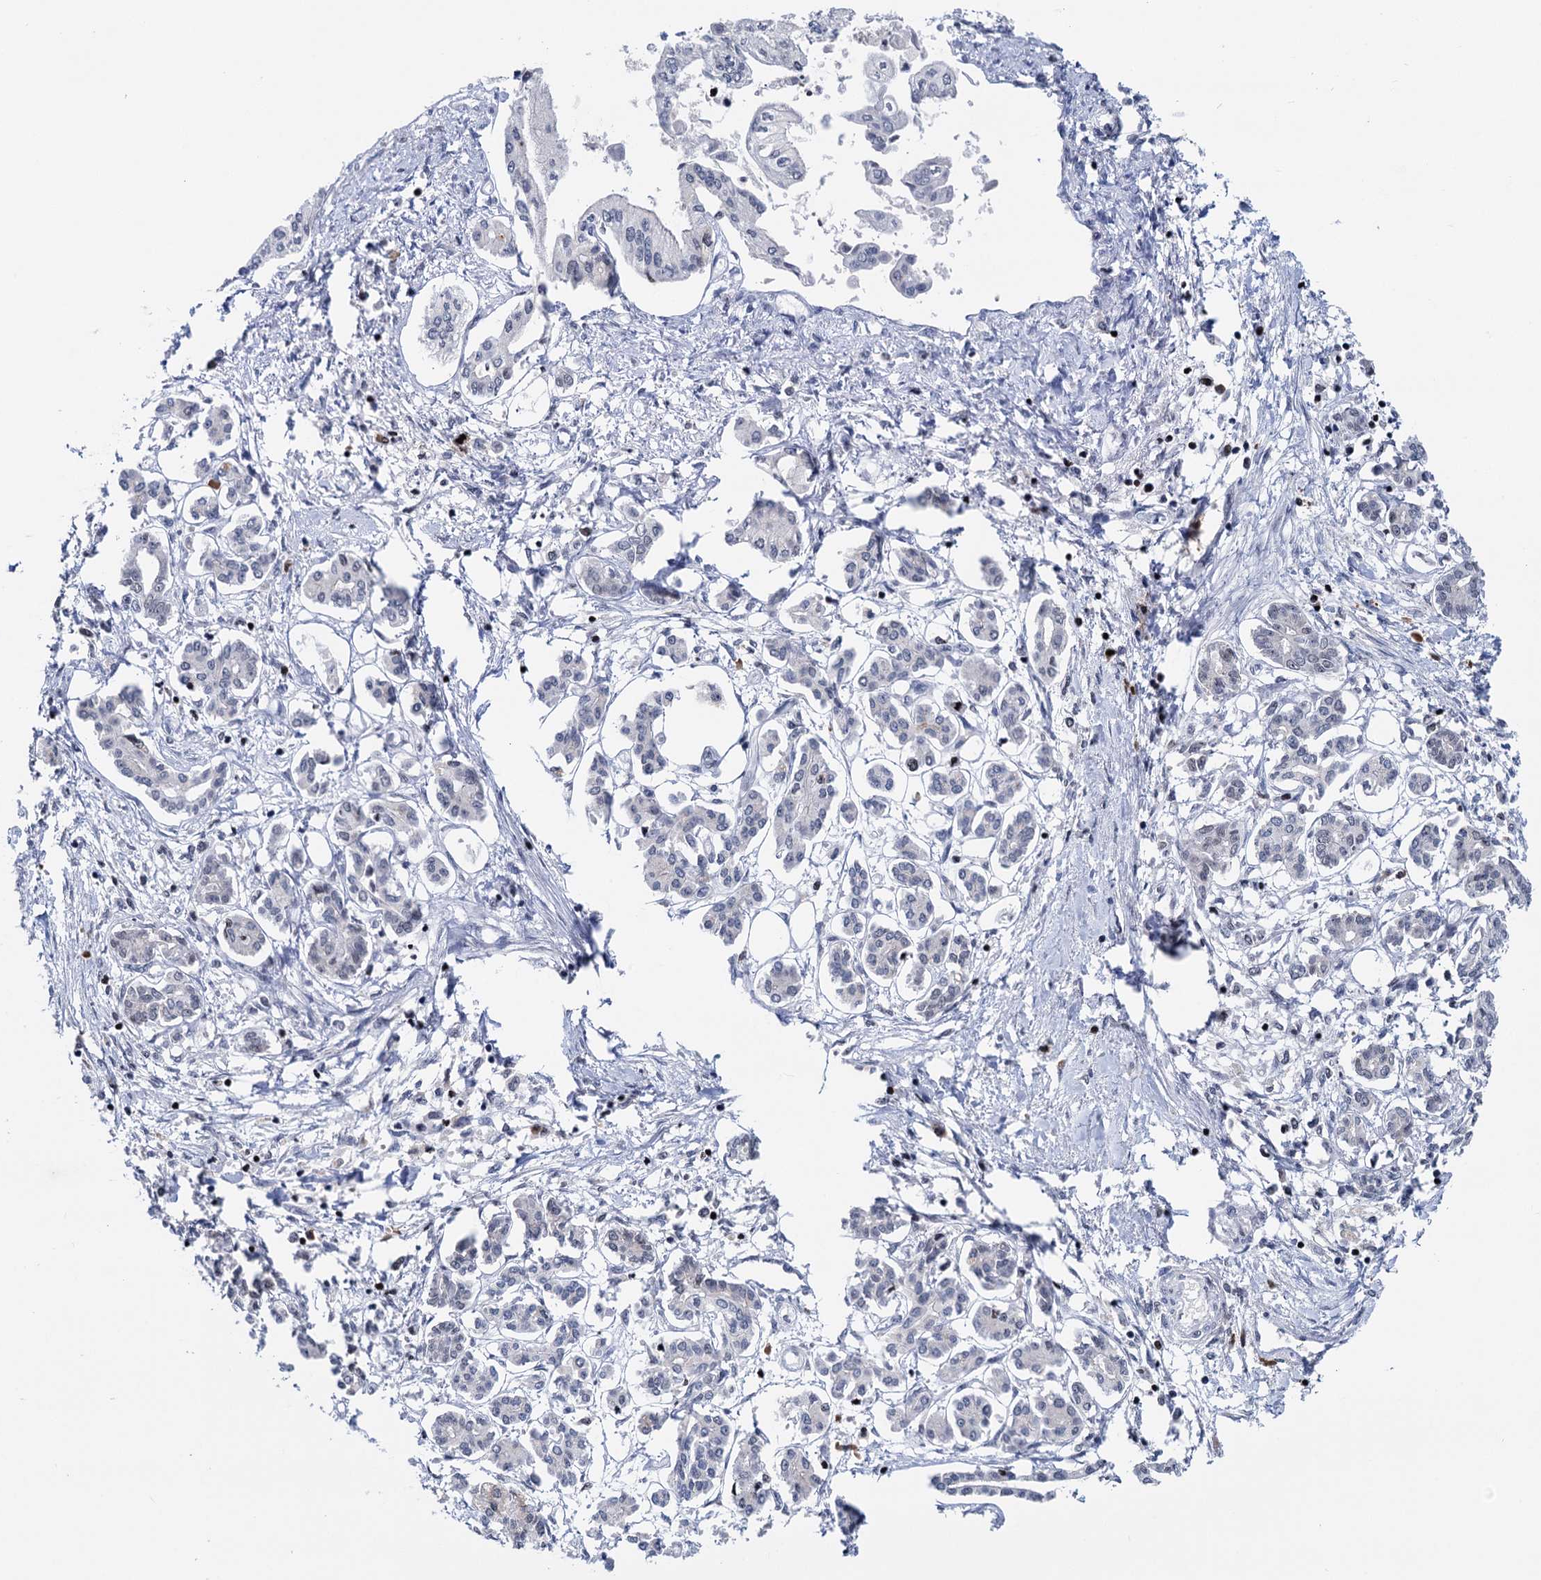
{"staining": {"intensity": "negative", "quantity": "none", "location": "none"}, "tissue": "pancreatic cancer", "cell_type": "Tumor cells", "image_type": "cancer", "snomed": [{"axis": "morphology", "description": "Adenocarcinoma, NOS"}, {"axis": "topography", "description": "Pancreas"}], "caption": "The image demonstrates no significant staining in tumor cells of pancreatic cancer (adenocarcinoma). (DAB (3,3'-diaminobenzidine) immunohistochemistry (IHC) with hematoxylin counter stain).", "gene": "ZCCHC10", "patient": {"sex": "female", "age": 50}}